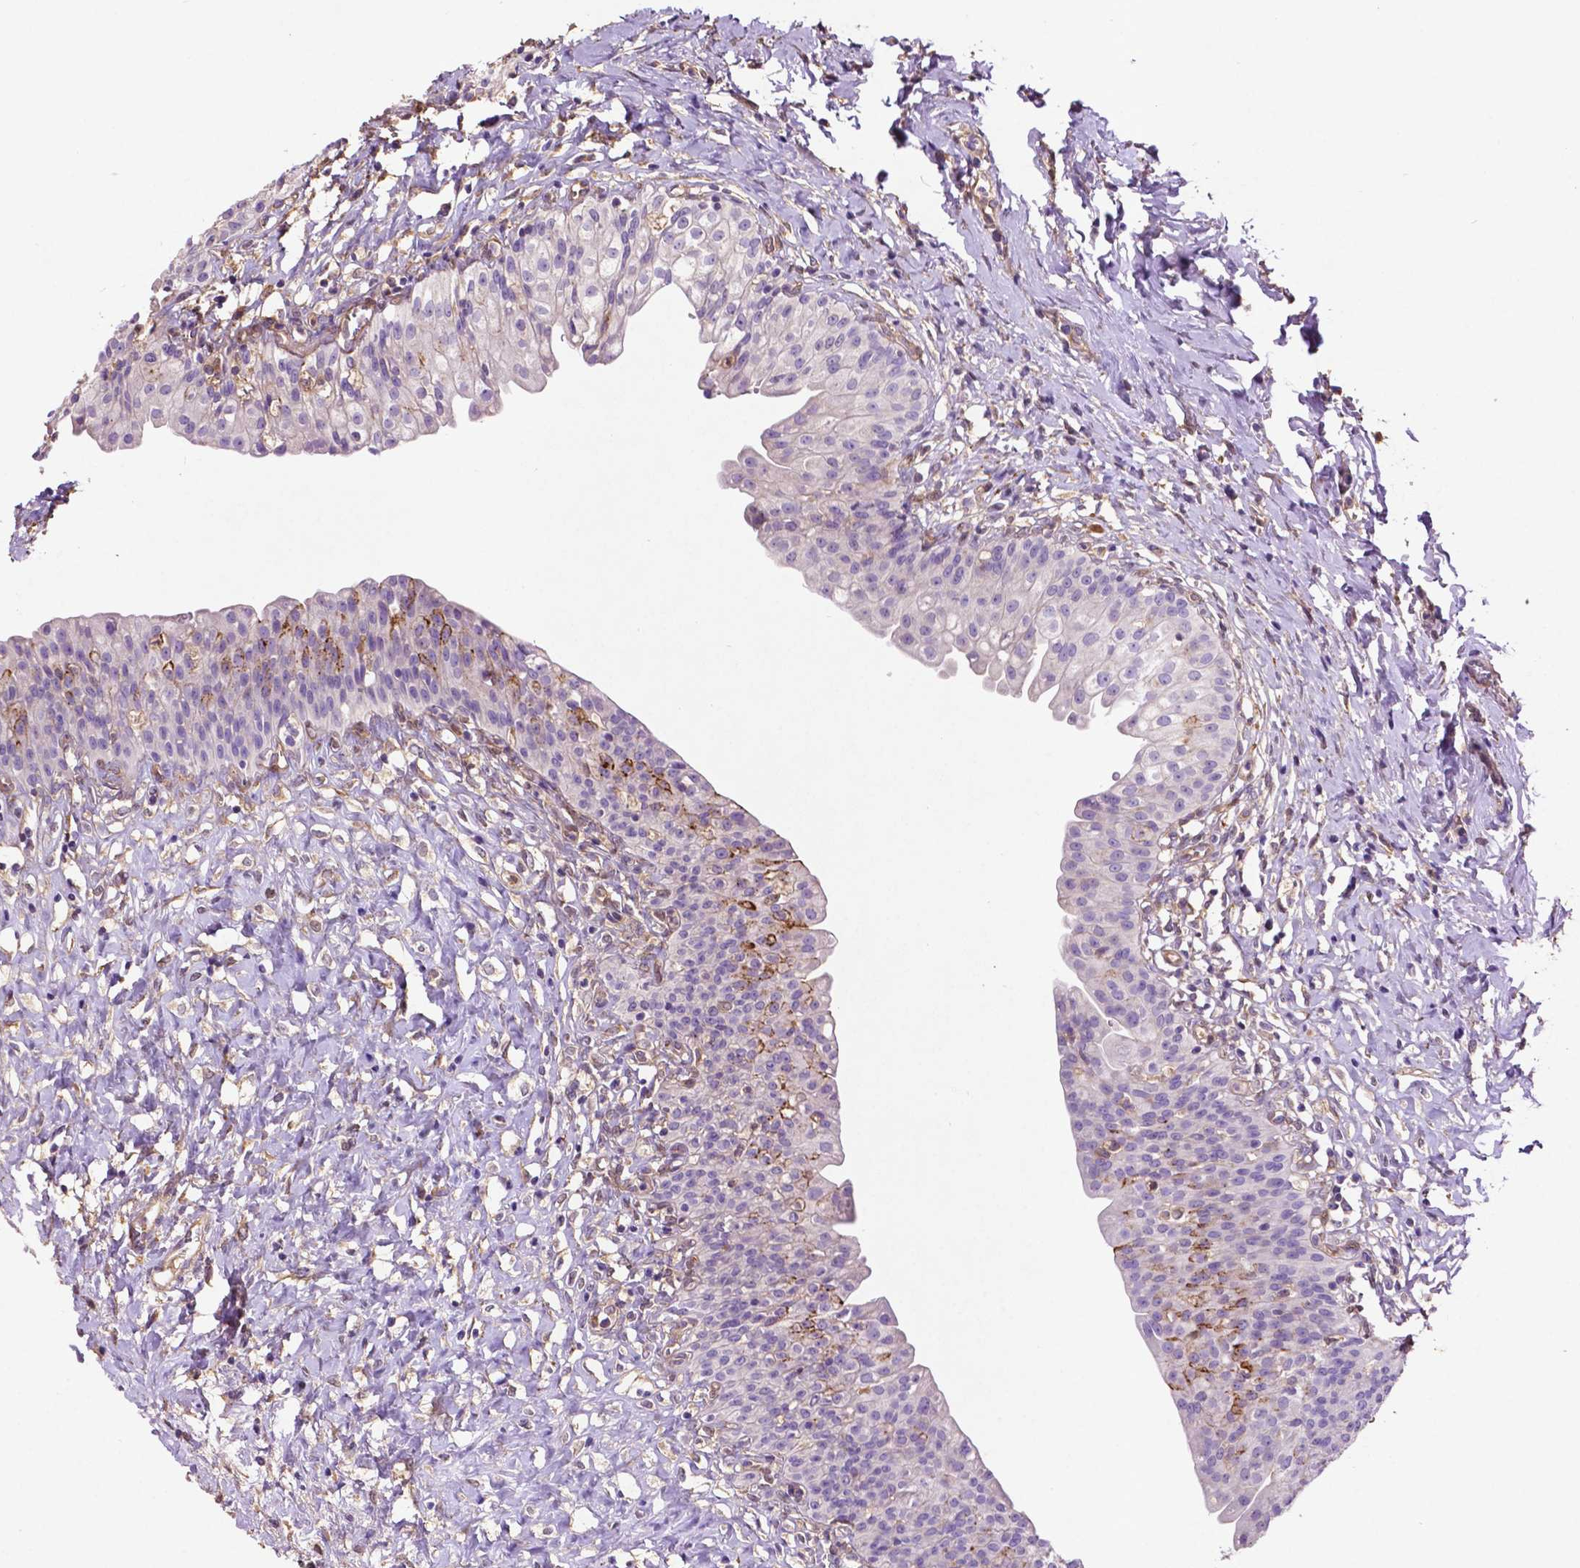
{"staining": {"intensity": "strong", "quantity": "<25%", "location": "cytoplasmic/membranous"}, "tissue": "urinary bladder", "cell_type": "Urothelial cells", "image_type": "normal", "snomed": [{"axis": "morphology", "description": "Normal tissue, NOS"}, {"axis": "topography", "description": "Urinary bladder"}], "caption": "Unremarkable urinary bladder was stained to show a protein in brown. There is medium levels of strong cytoplasmic/membranous staining in approximately <25% of urothelial cells. Nuclei are stained in blue.", "gene": "GDPD5", "patient": {"sex": "male", "age": 76}}